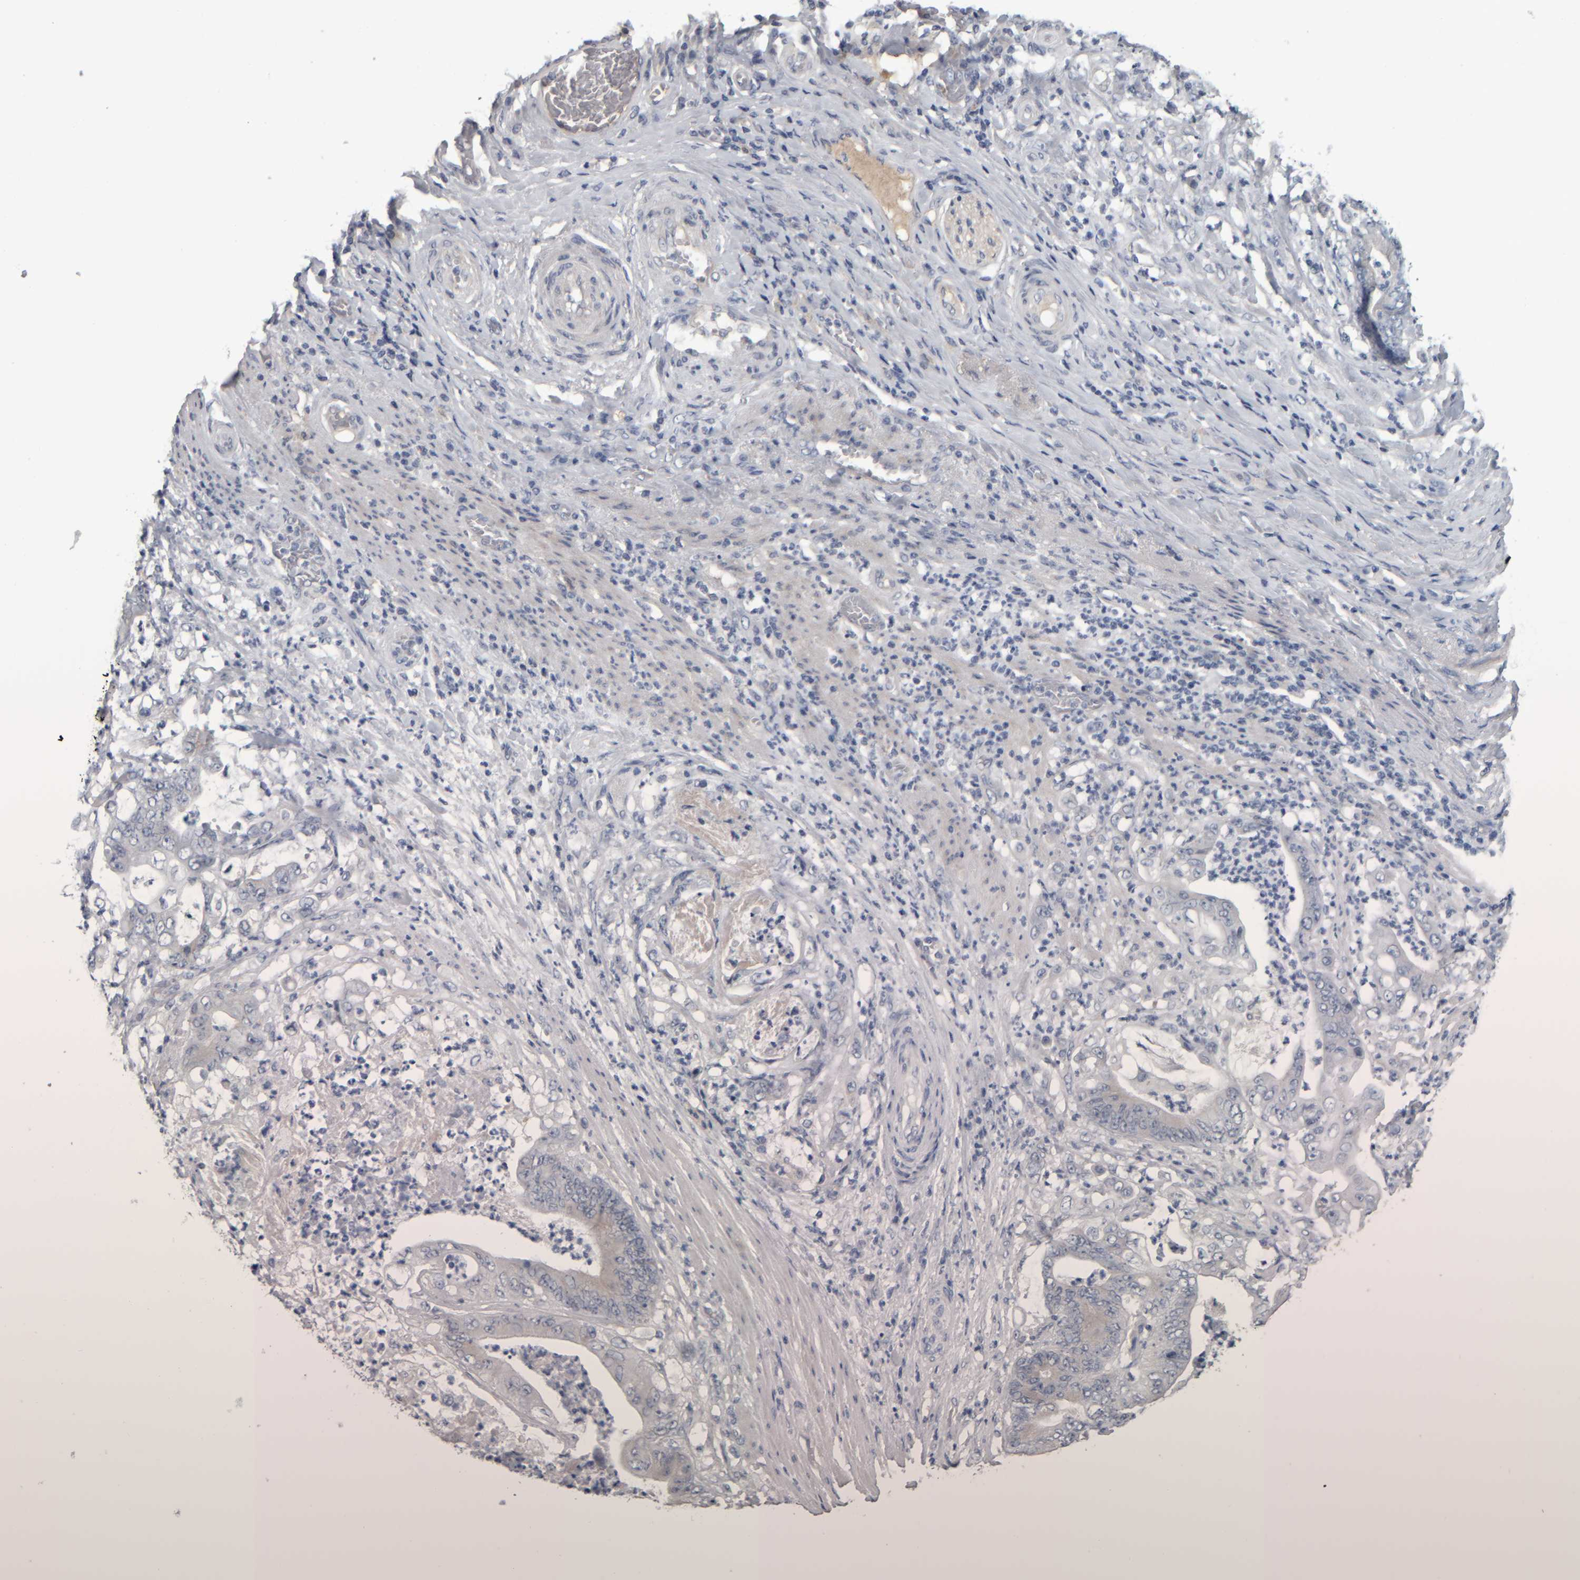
{"staining": {"intensity": "negative", "quantity": "none", "location": "none"}, "tissue": "stomach cancer", "cell_type": "Tumor cells", "image_type": "cancer", "snomed": [{"axis": "morphology", "description": "Adenocarcinoma, NOS"}, {"axis": "topography", "description": "Stomach"}], "caption": "Tumor cells show no significant protein positivity in stomach cancer.", "gene": "CAVIN4", "patient": {"sex": "female", "age": 73}}